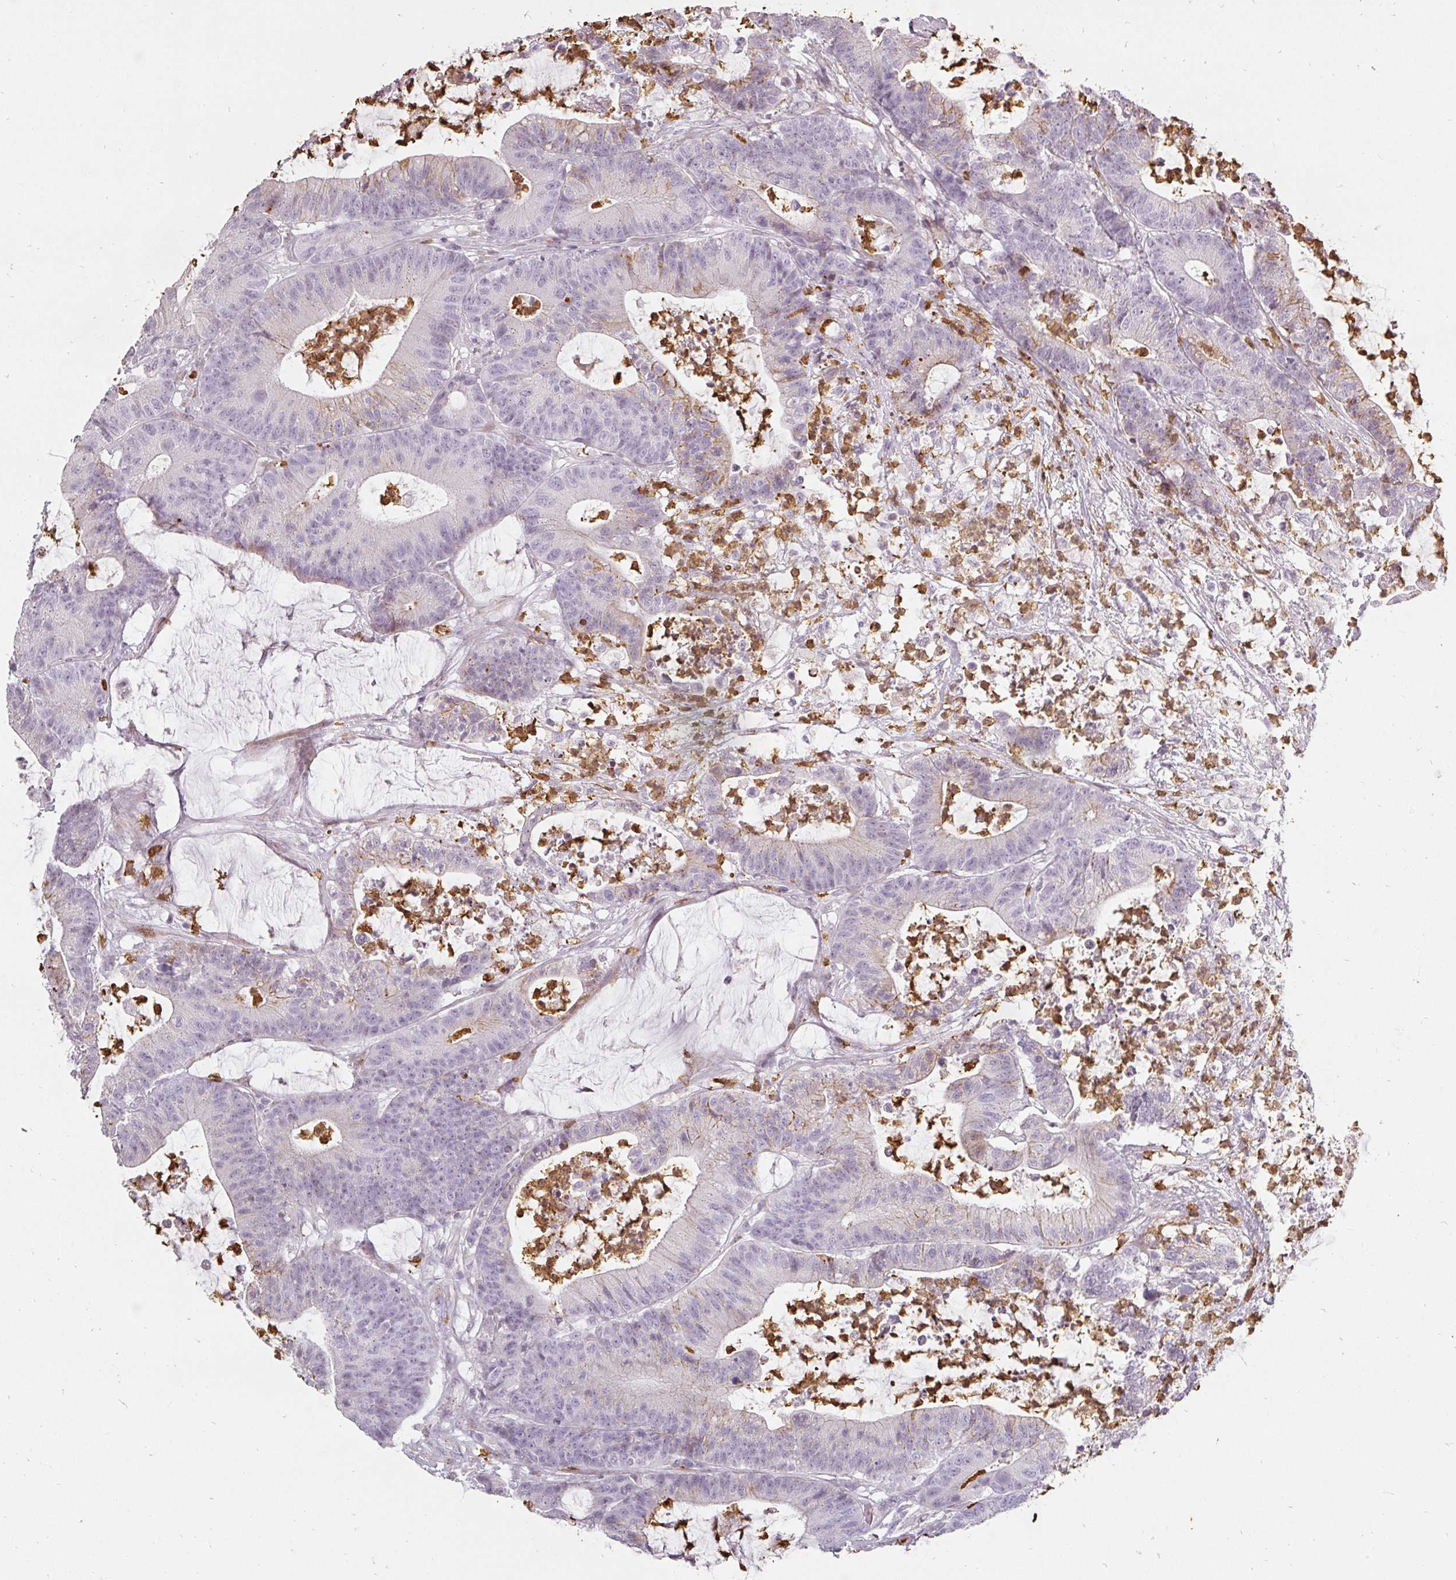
{"staining": {"intensity": "weak", "quantity": "<25%", "location": "cytoplasmic/membranous"}, "tissue": "colorectal cancer", "cell_type": "Tumor cells", "image_type": "cancer", "snomed": [{"axis": "morphology", "description": "Adenocarcinoma, NOS"}, {"axis": "topography", "description": "Colon"}], "caption": "An immunohistochemistry micrograph of colorectal cancer (adenocarcinoma) is shown. There is no staining in tumor cells of colorectal cancer (adenocarcinoma).", "gene": "BIK", "patient": {"sex": "female", "age": 84}}